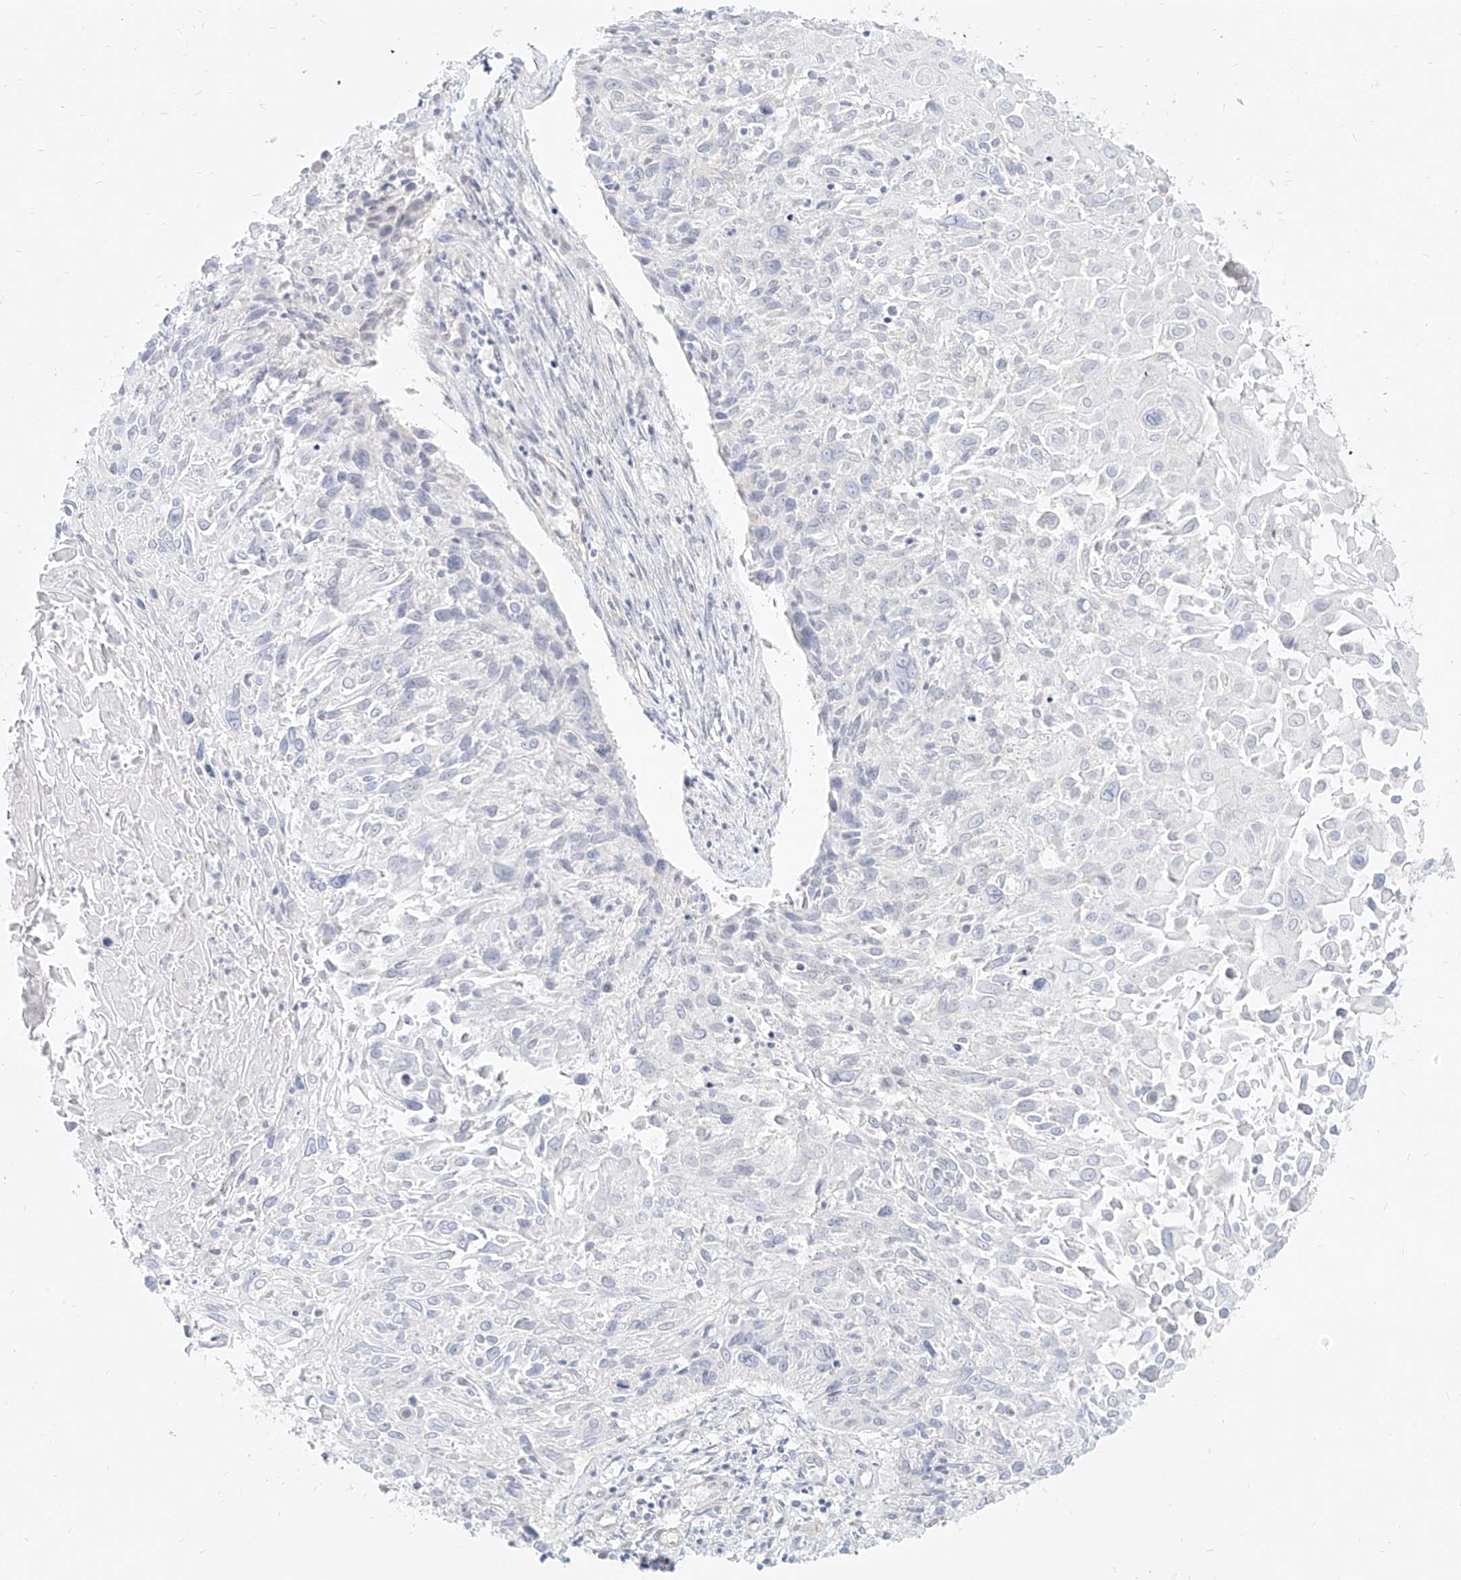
{"staining": {"intensity": "negative", "quantity": "none", "location": "none"}, "tissue": "cervical cancer", "cell_type": "Tumor cells", "image_type": "cancer", "snomed": [{"axis": "morphology", "description": "Squamous cell carcinoma, NOS"}, {"axis": "topography", "description": "Cervix"}], "caption": "High power microscopy image of an immunohistochemistry image of cervical cancer (squamous cell carcinoma), revealing no significant staining in tumor cells. Nuclei are stained in blue.", "gene": "ITPKB", "patient": {"sex": "female", "age": 51}}